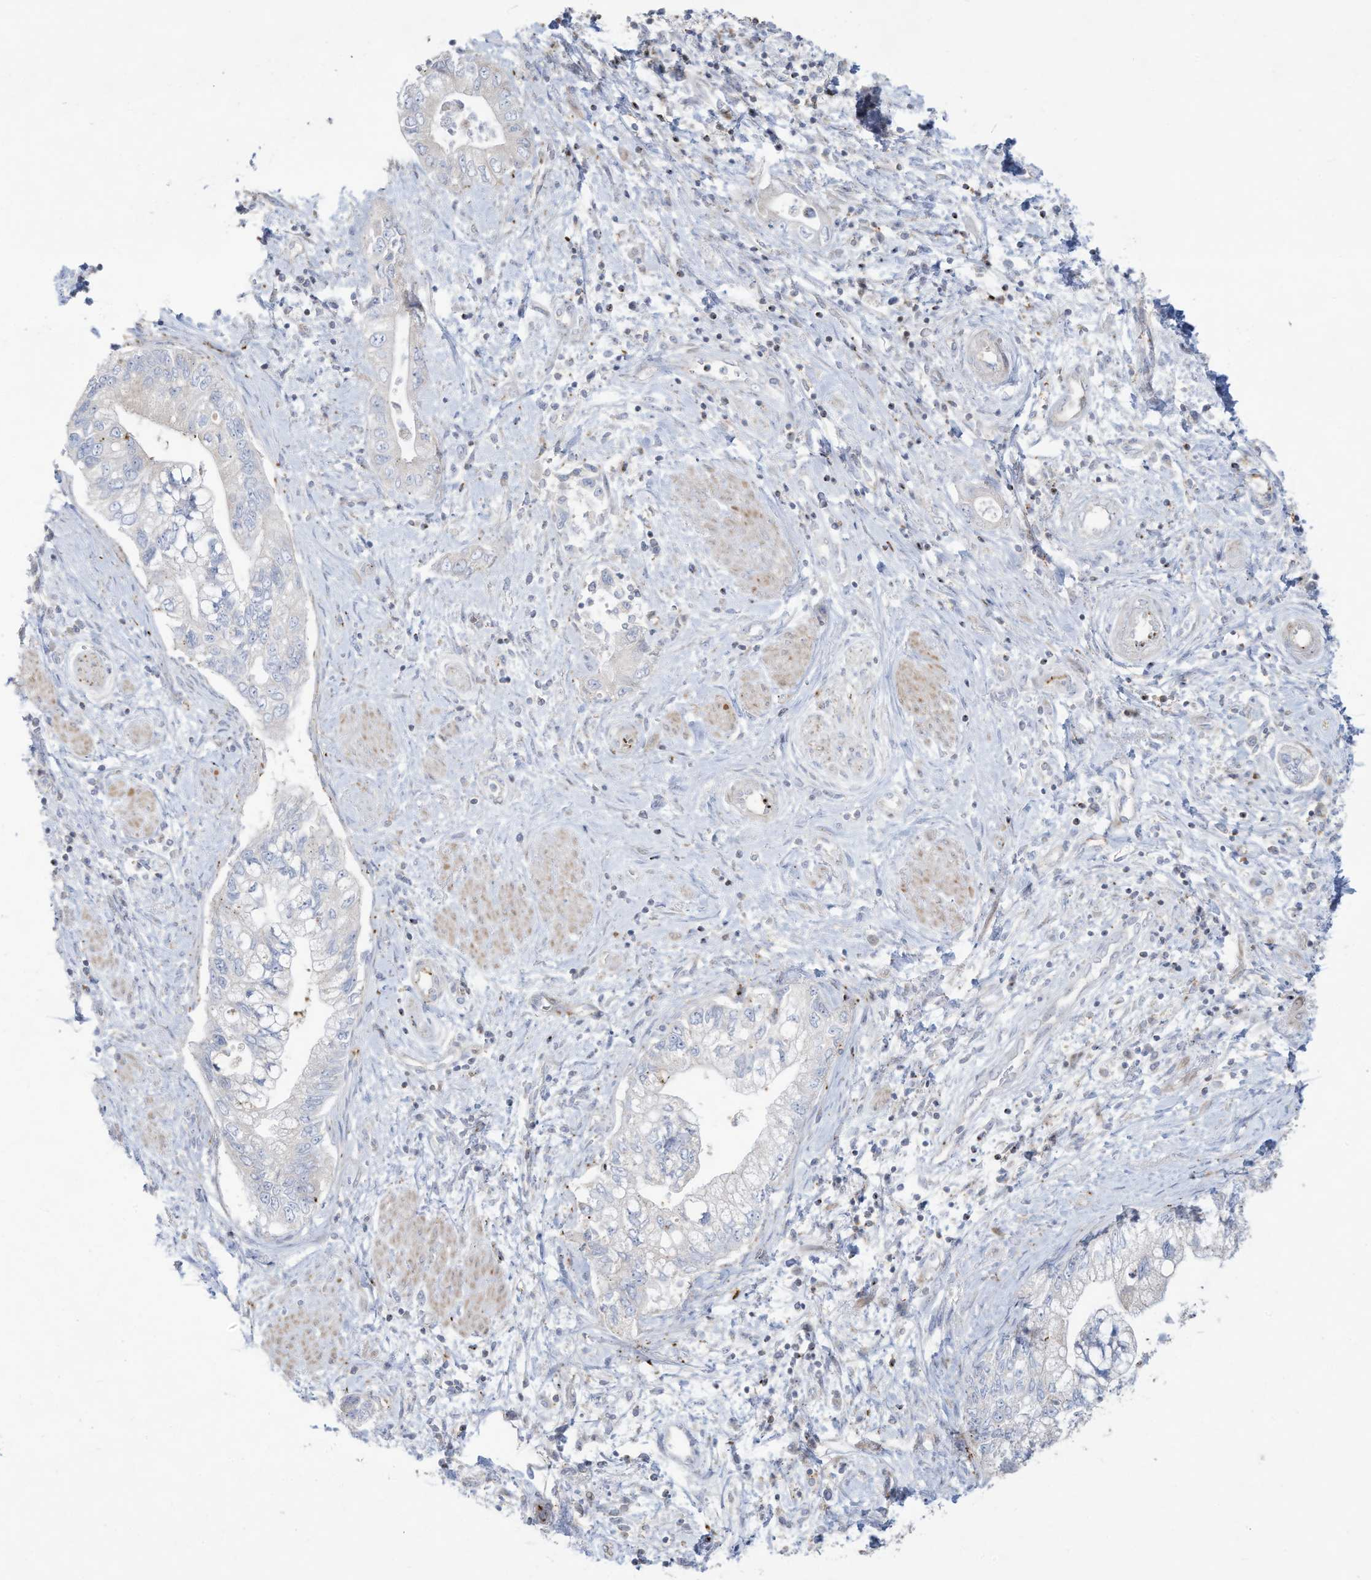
{"staining": {"intensity": "negative", "quantity": "none", "location": "none"}, "tissue": "pancreatic cancer", "cell_type": "Tumor cells", "image_type": "cancer", "snomed": [{"axis": "morphology", "description": "Adenocarcinoma, NOS"}, {"axis": "topography", "description": "Pancreas"}], "caption": "Tumor cells show no significant staining in adenocarcinoma (pancreatic).", "gene": "THNSL2", "patient": {"sex": "female", "age": 73}}